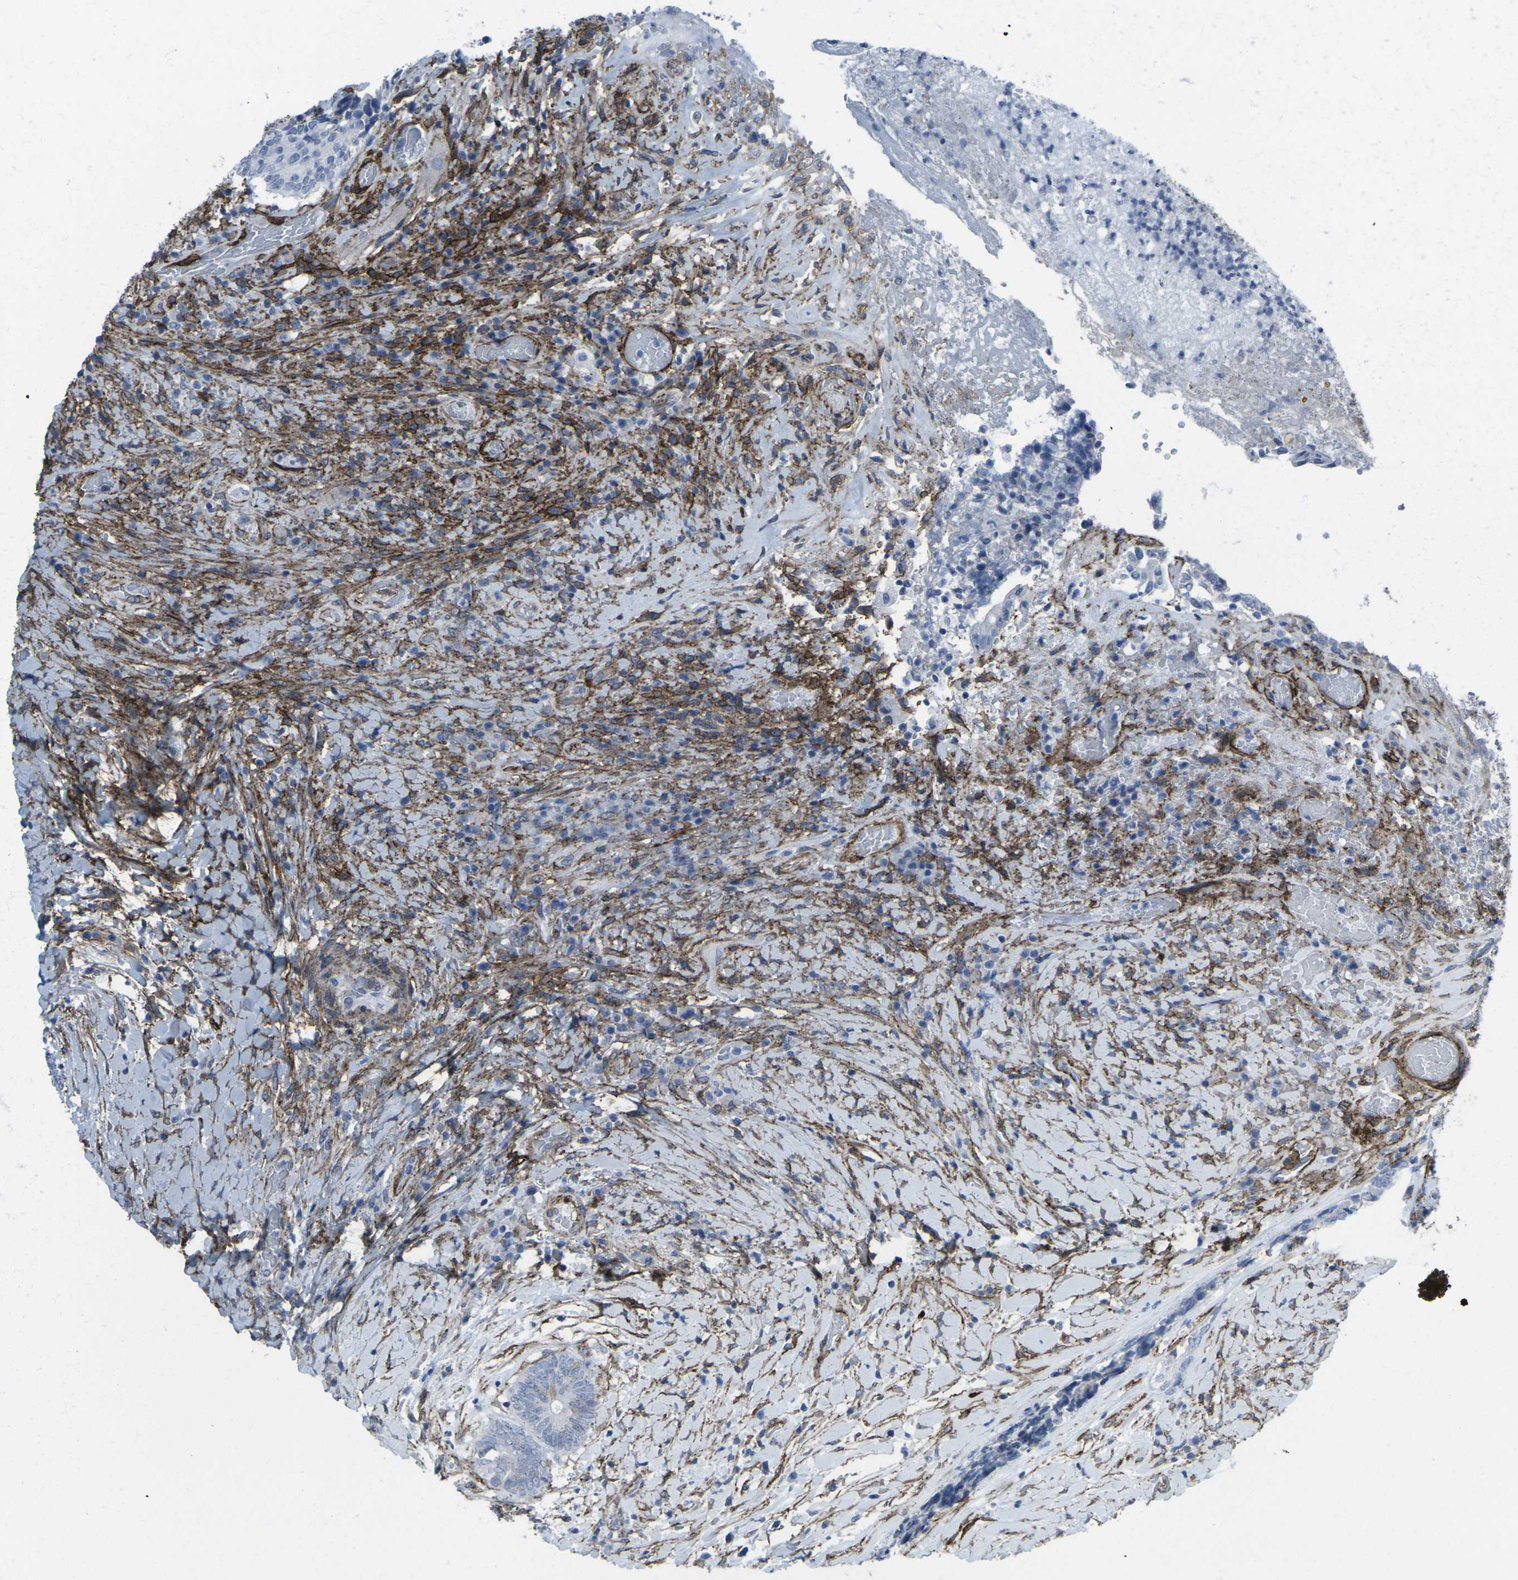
{"staining": {"intensity": "negative", "quantity": "none", "location": "none"}, "tissue": "colorectal cancer", "cell_type": "Tumor cells", "image_type": "cancer", "snomed": [{"axis": "morphology", "description": "Adenocarcinoma, NOS"}, {"axis": "topography", "description": "Rectum"}], "caption": "The image displays no staining of tumor cells in colorectal cancer (adenocarcinoma).", "gene": "CDH11", "patient": {"sex": "male", "age": 63}}